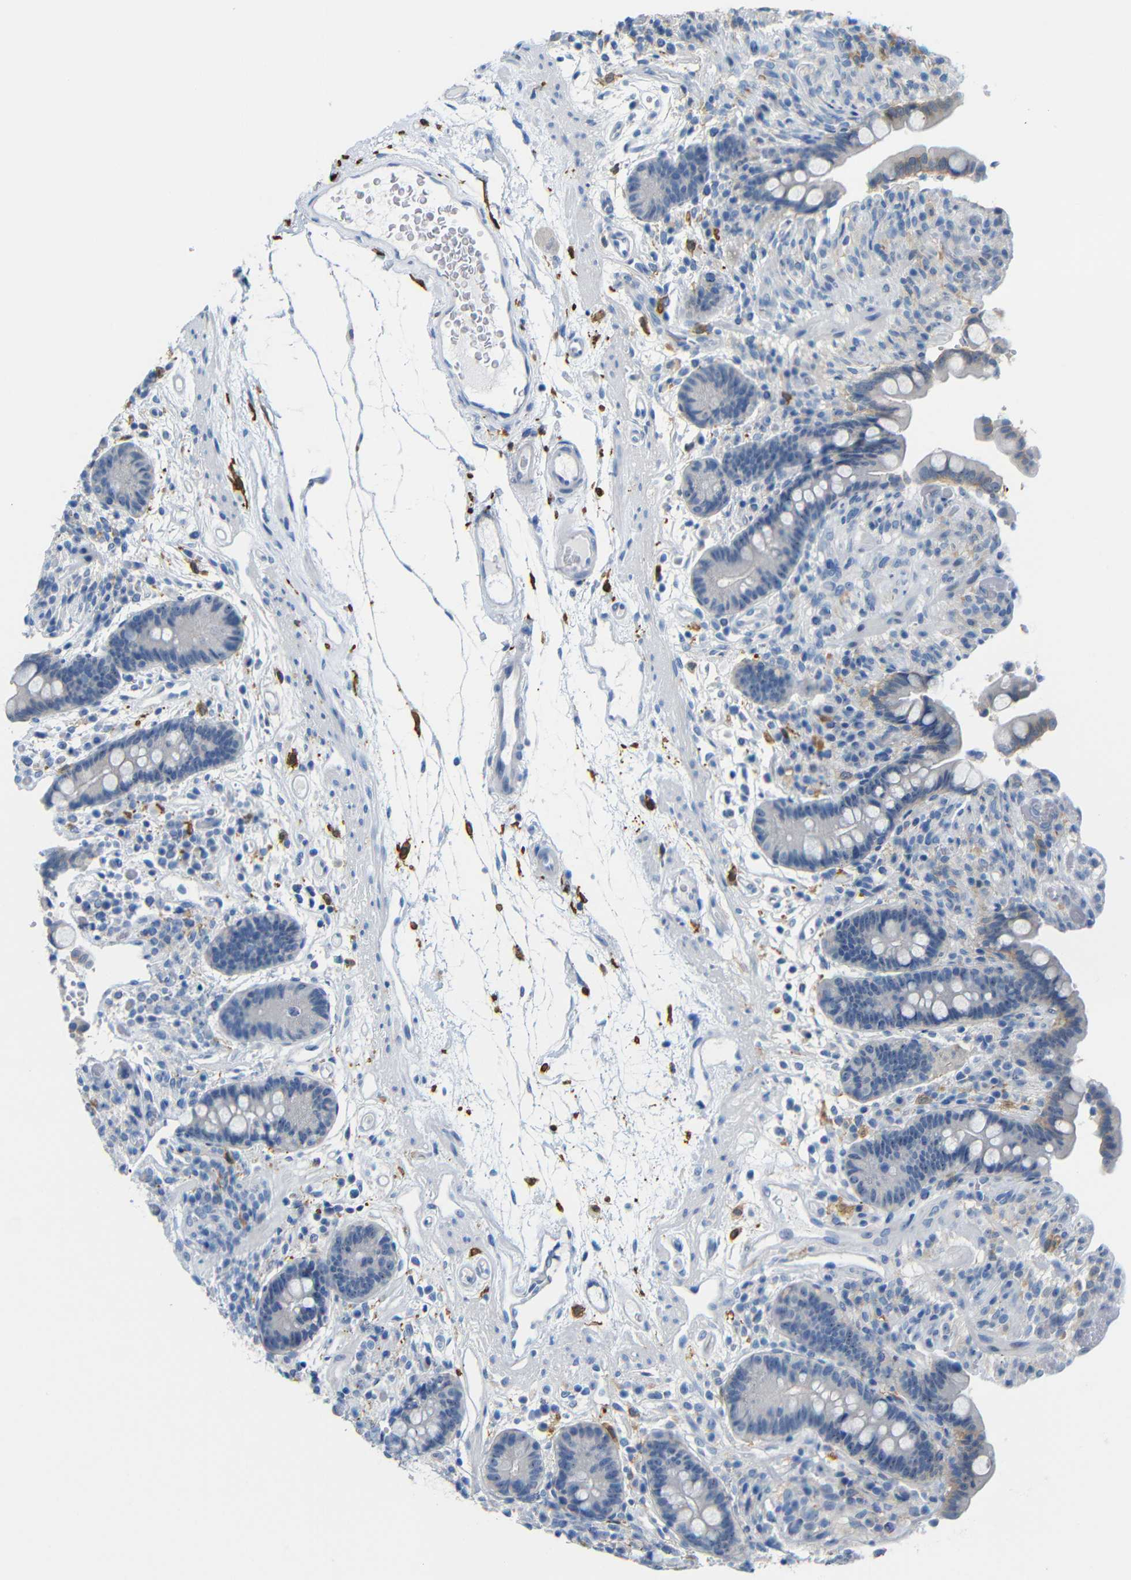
{"staining": {"intensity": "negative", "quantity": "none", "location": "none"}, "tissue": "colon", "cell_type": "Endothelial cells", "image_type": "normal", "snomed": [{"axis": "morphology", "description": "Normal tissue, NOS"}, {"axis": "topography", "description": "Colon"}], "caption": "Immunohistochemistry (IHC) micrograph of benign colon: colon stained with DAB demonstrates no significant protein expression in endothelial cells.", "gene": "C1orf210", "patient": {"sex": "male", "age": 73}}